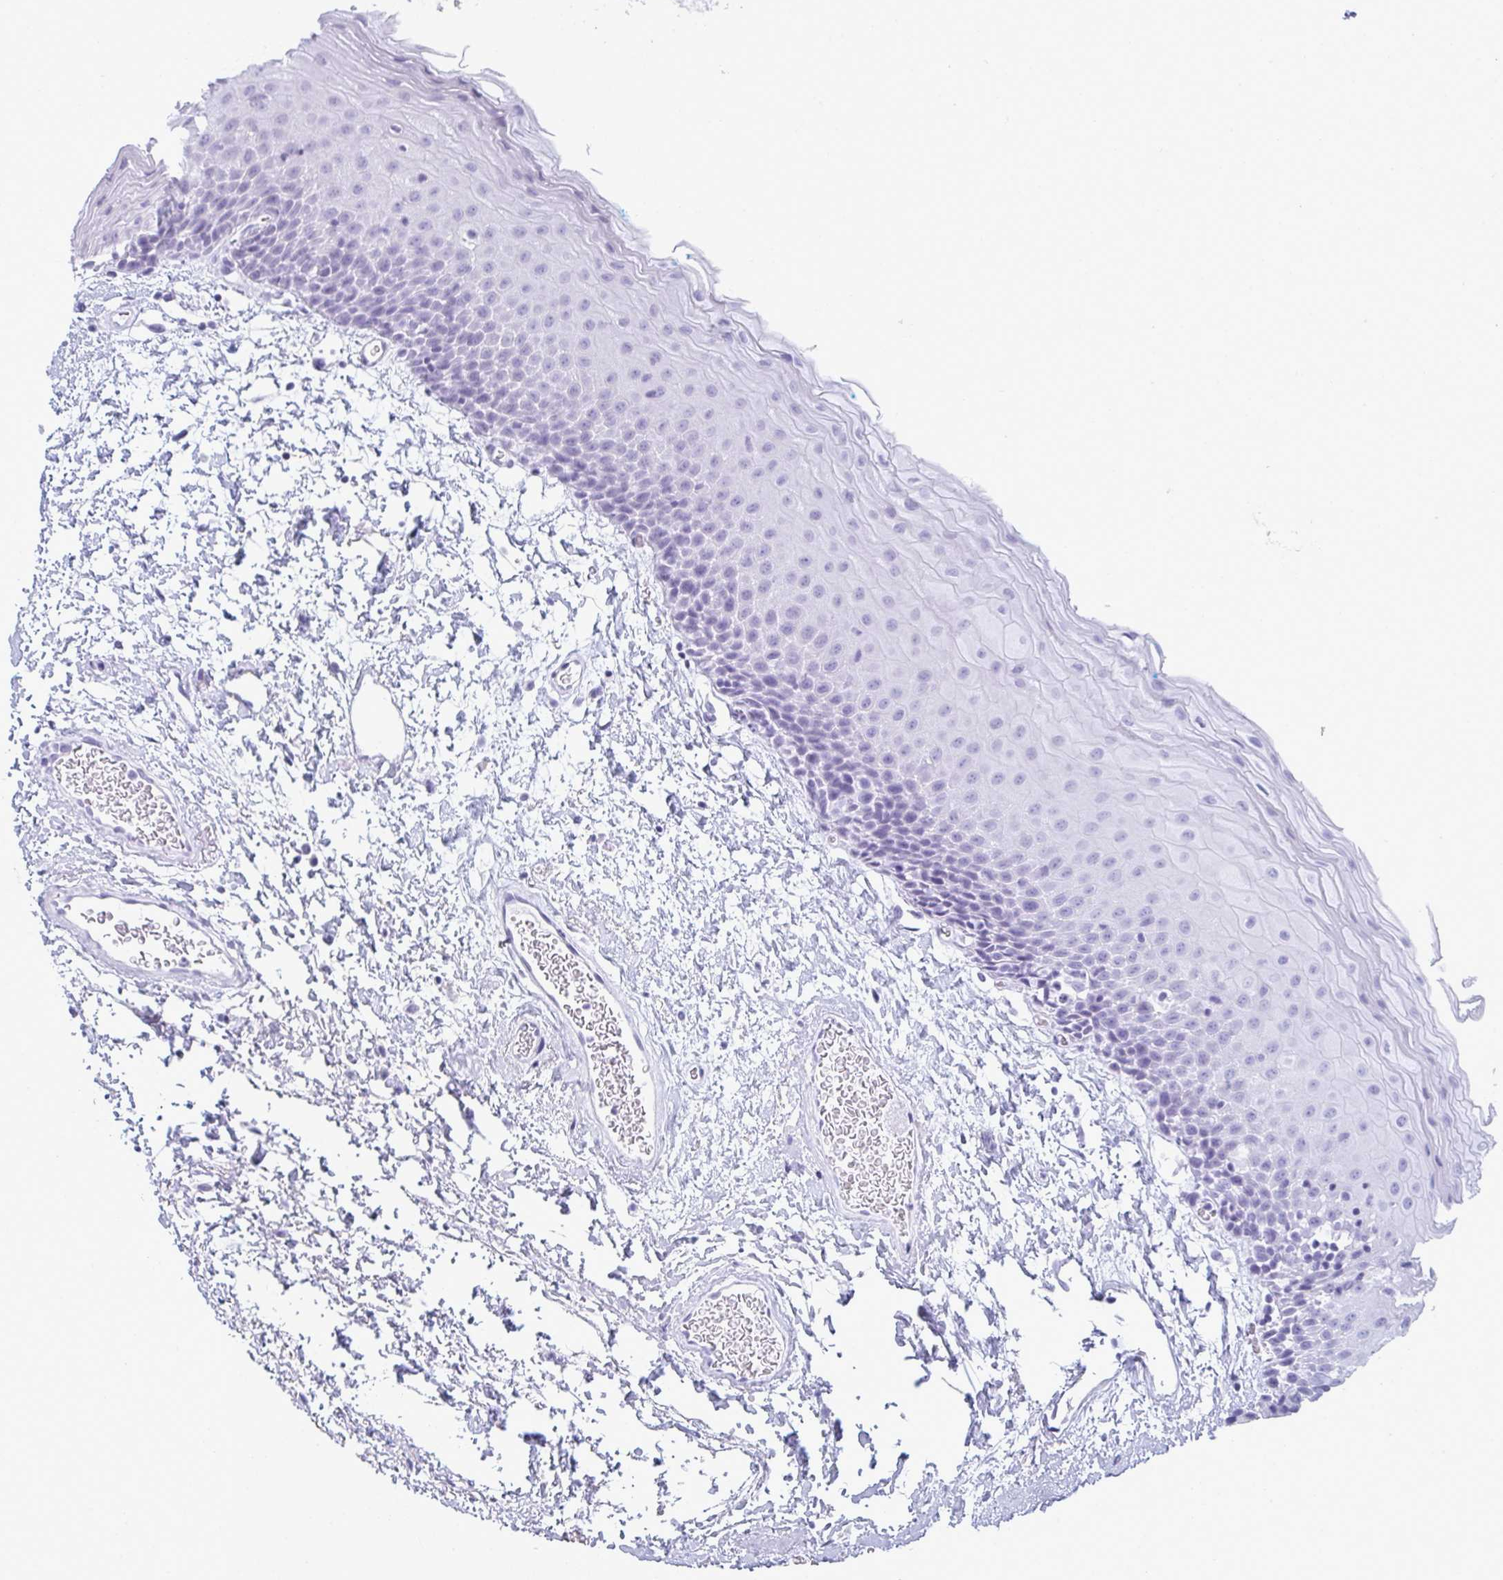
{"staining": {"intensity": "negative", "quantity": "none", "location": "none"}, "tissue": "oral mucosa", "cell_type": "Squamous epithelial cells", "image_type": "normal", "snomed": [{"axis": "morphology", "description": "Normal tissue, NOS"}, {"axis": "topography", "description": "Oral tissue"}], "caption": "Immunohistochemistry of unremarkable oral mucosa displays no staining in squamous epithelial cells. (Brightfield microscopy of DAB (3,3'-diaminobenzidine) immunohistochemistry at high magnification).", "gene": "TEX33", "patient": {"sex": "female", "age": 82}}